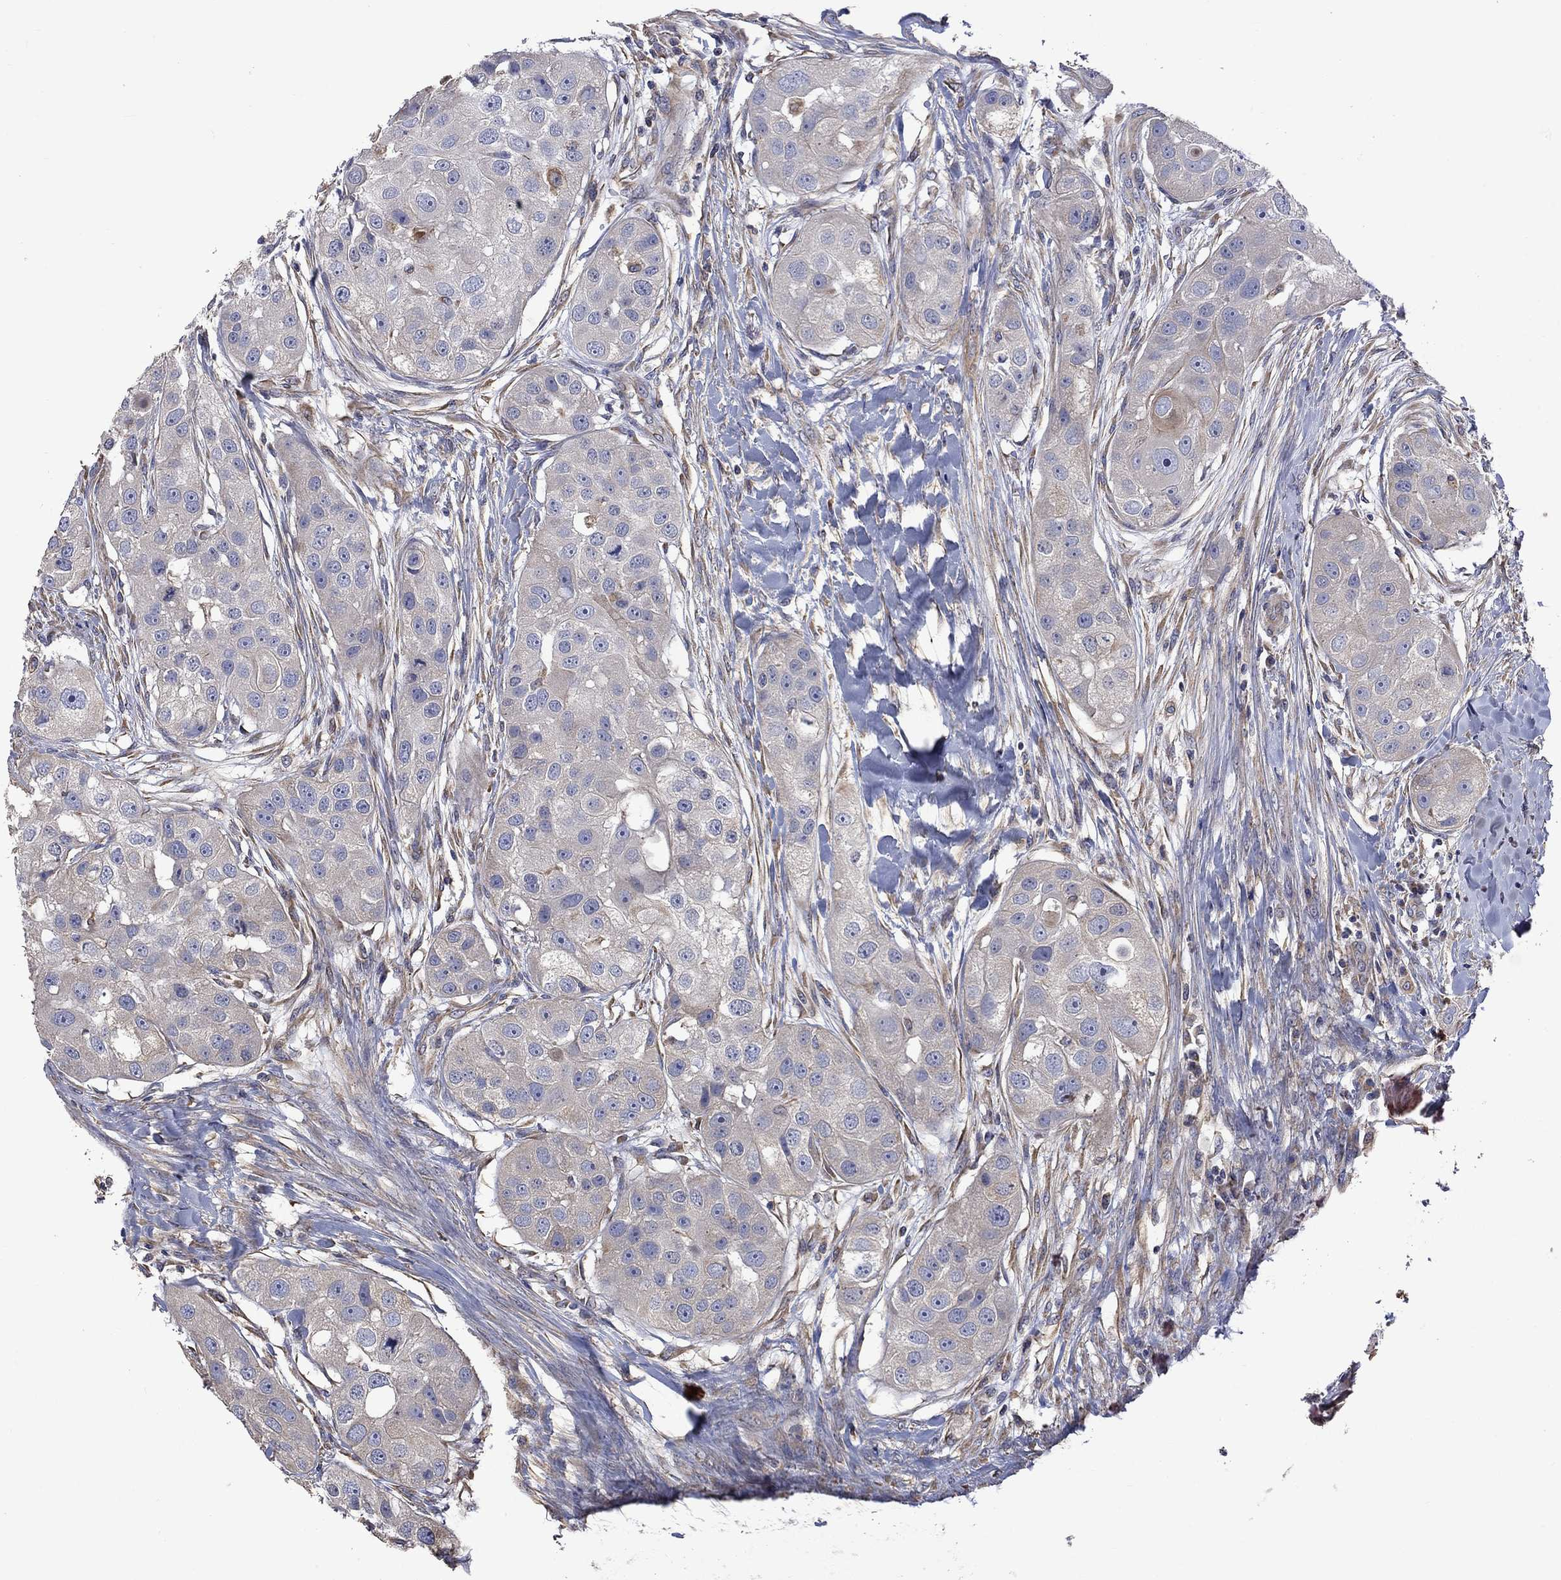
{"staining": {"intensity": "weak", "quantity": "<25%", "location": "cytoplasmic/membranous"}, "tissue": "head and neck cancer", "cell_type": "Tumor cells", "image_type": "cancer", "snomed": [{"axis": "morphology", "description": "Normal tissue, NOS"}, {"axis": "morphology", "description": "Squamous cell carcinoma, NOS"}, {"axis": "topography", "description": "Skeletal muscle"}, {"axis": "topography", "description": "Head-Neck"}], "caption": "The histopathology image shows no staining of tumor cells in head and neck squamous cell carcinoma. The staining was performed using DAB to visualize the protein expression in brown, while the nuclei were stained in blue with hematoxylin (Magnification: 20x).", "gene": "CAMKK2", "patient": {"sex": "male", "age": 51}}